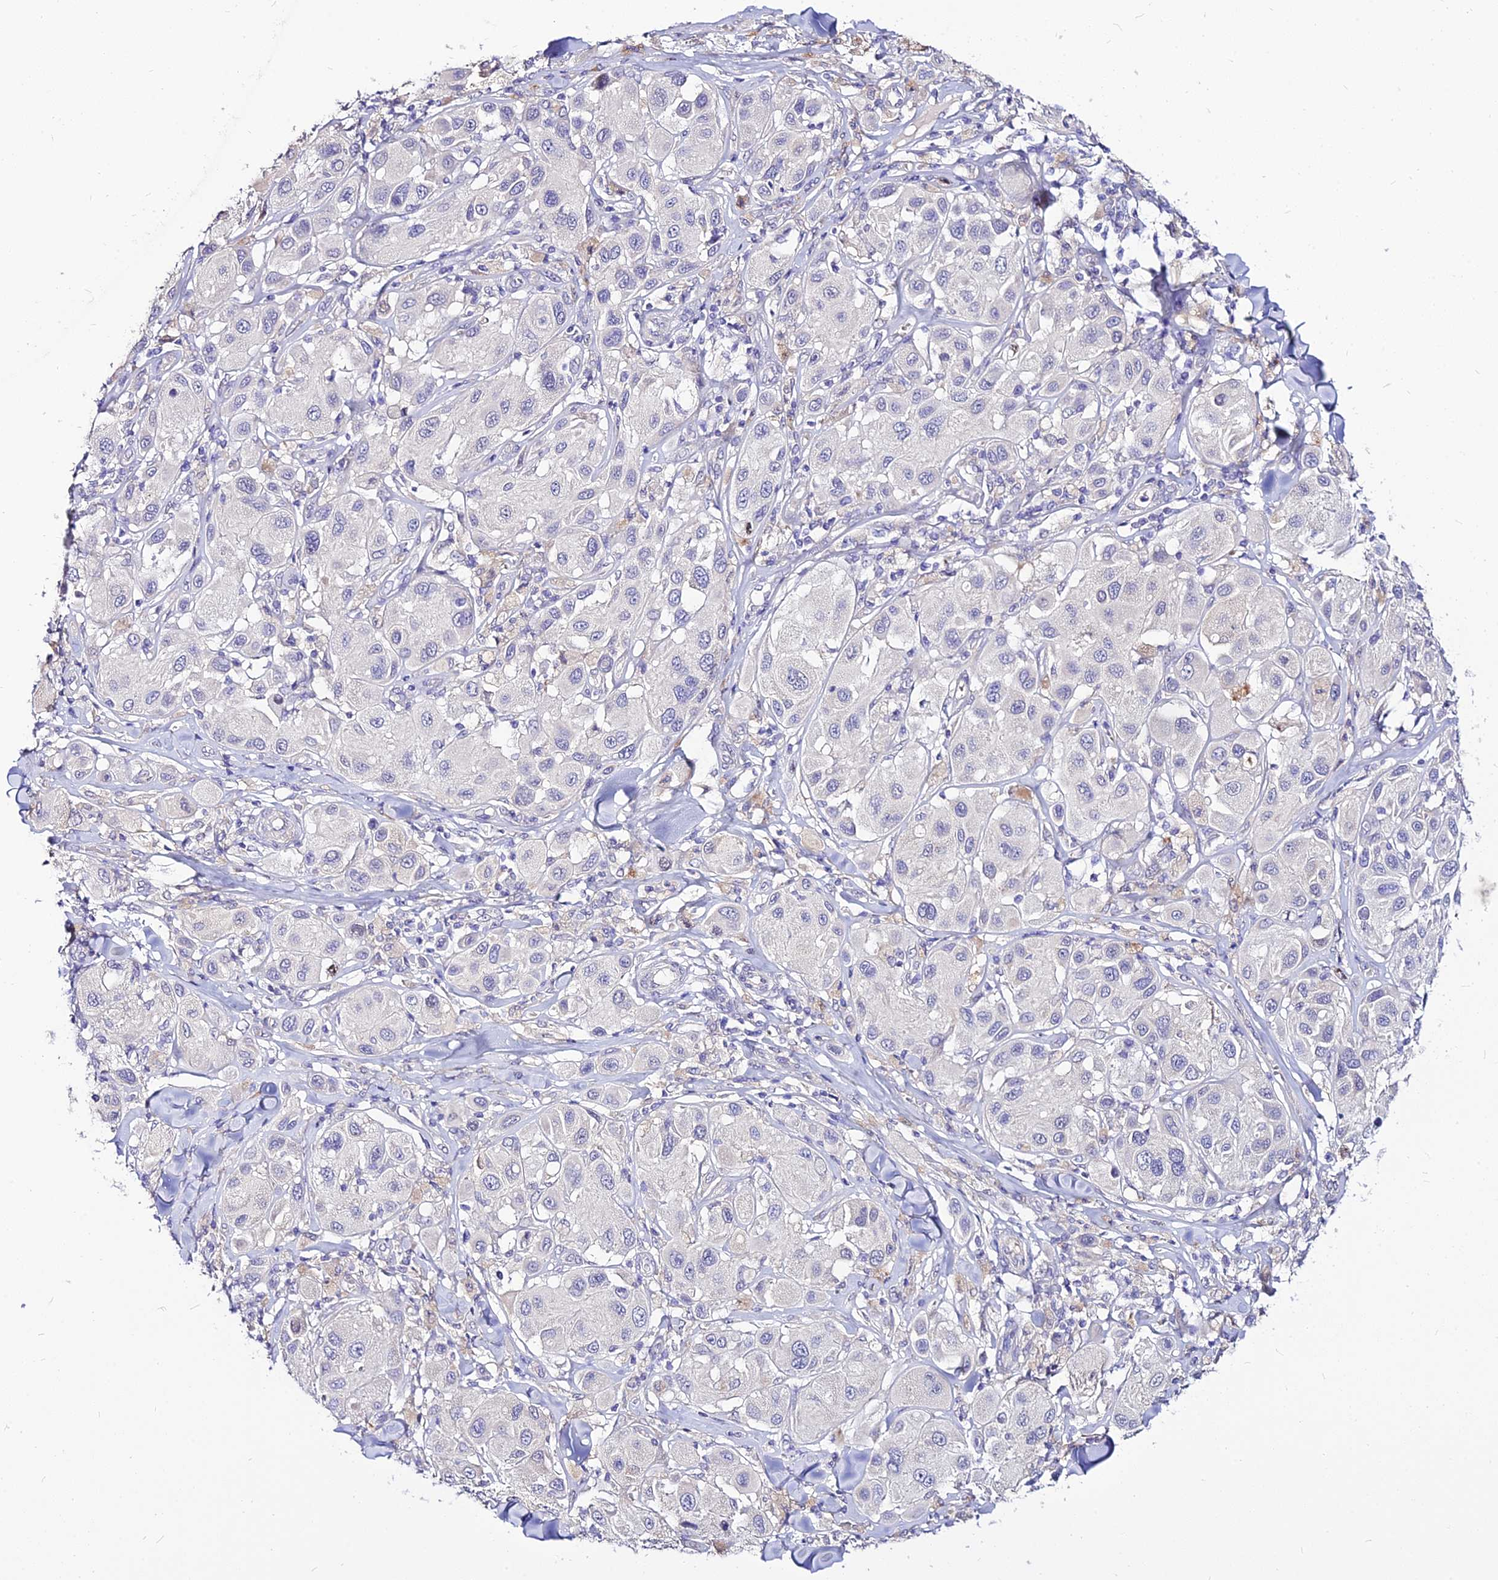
{"staining": {"intensity": "negative", "quantity": "none", "location": "none"}, "tissue": "melanoma", "cell_type": "Tumor cells", "image_type": "cancer", "snomed": [{"axis": "morphology", "description": "Malignant melanoma, Metastatic site"}, {"axis": "topography", "description": "Skin"}], "caption": "An IHC histopathology image of malignant melanoma (metastatic site) is shown. There is no staining in tumor cells of malignant melanoma (metastatic site).", "gene": "CZIB", "patient": {"sex": "male", "age": 41}}